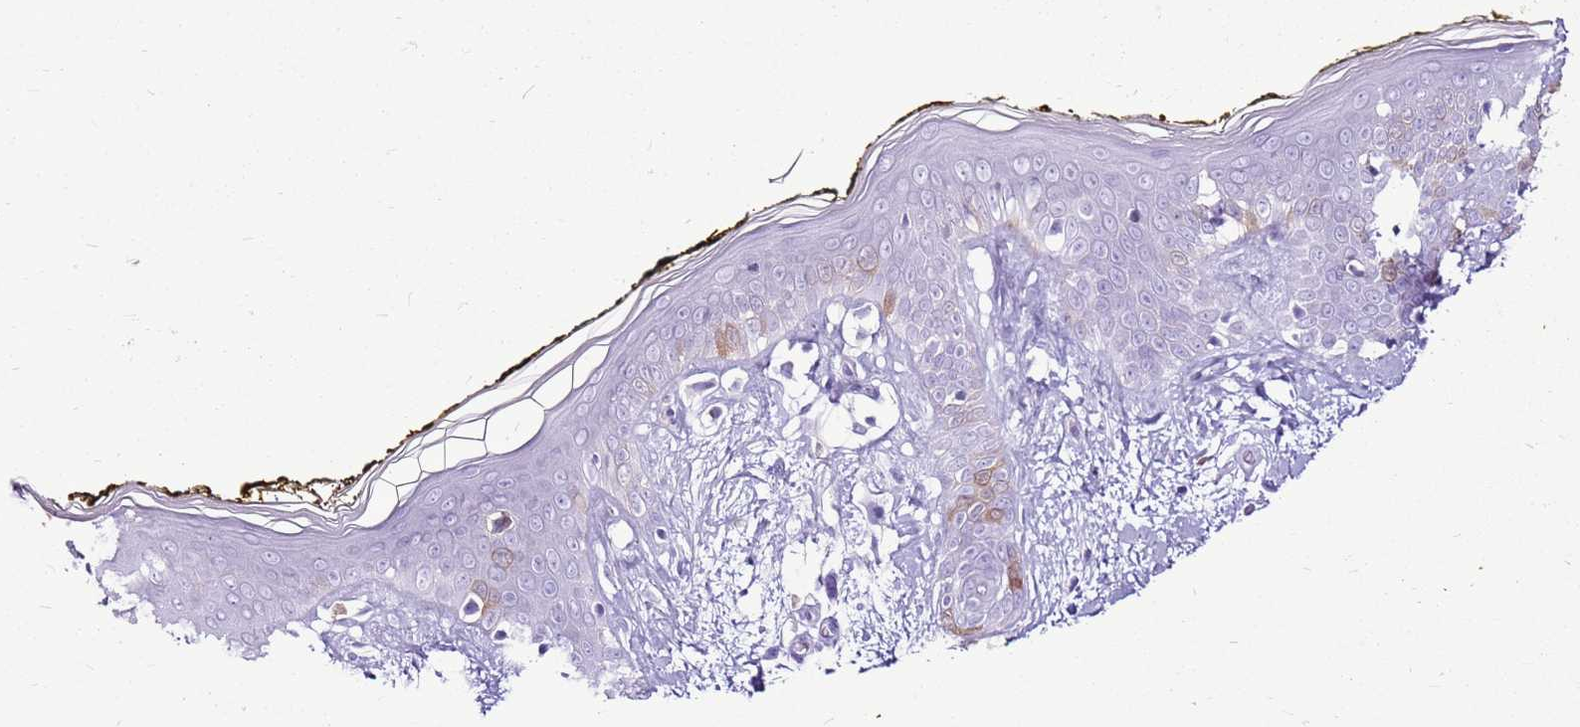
{"staining": {"intensity": "negative", "quantity": "none", "location": "none"}, "tissue": "skin", "cell_type": "Fibroblasts", "image_type": "normal", "snomed": [{"axis": "morphology", "description": "Normal tissue, NOS"}, {"axis": "topography", "description": "Skin"}], "caption": "This is an IHC image of benign skin. There is no positivity in fibroblasts.", "gene": "SPC25", "patient": {"sex": "female", "age": 34}}